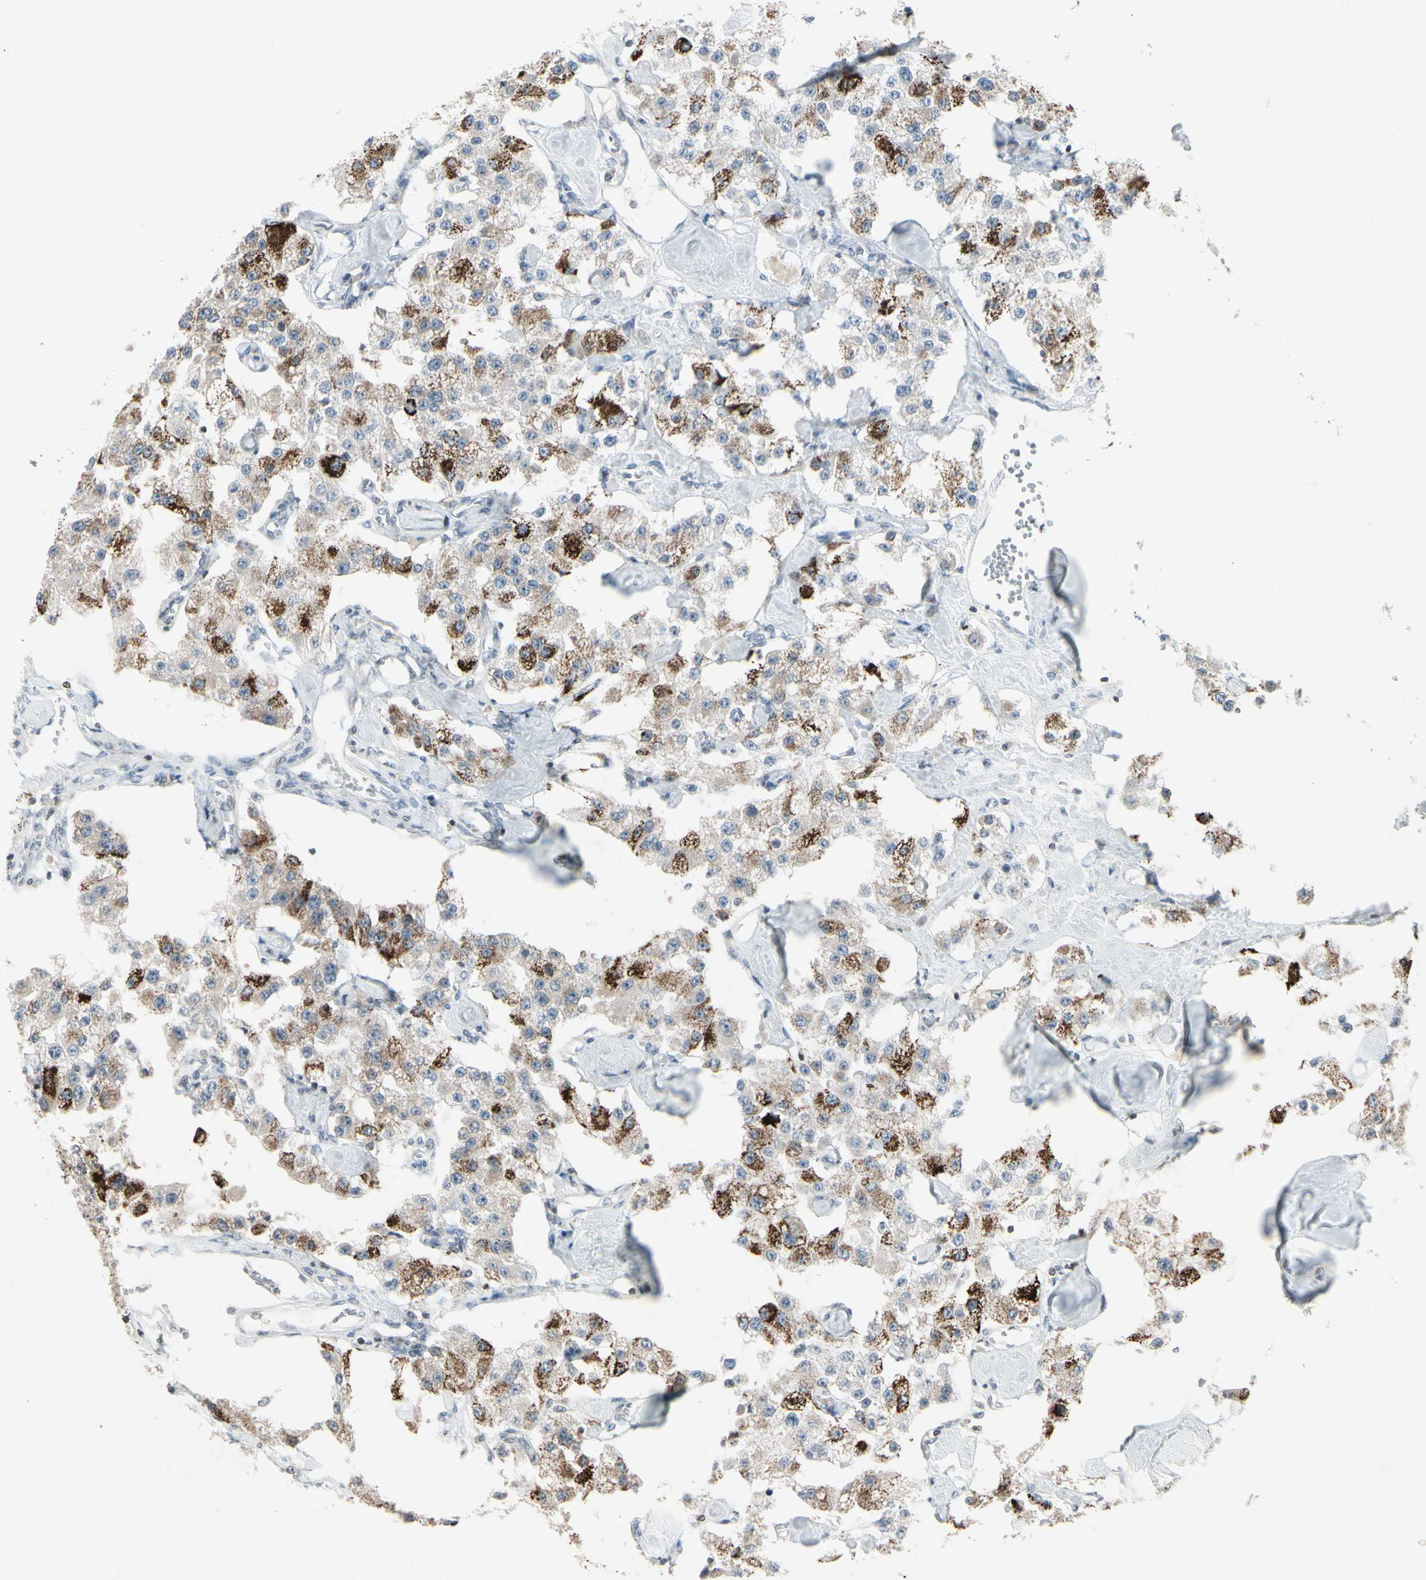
{"staining": {"intensity": "strong", "quantity": "25%-75%", "location": "cytoplasmic/membranous"}, "tissue": "carcinoid", "cell_type": "Tumor cells", "image_type": "cancer", "snomed": [{"axis": "morphology", "description": "Carcinoid, malignant, NOS"}, {"axis": "topography", "description": "Pancreas"}], "caption": "This image shows carcinoid (malignant) stained with immunohistochemistry to label a protein in brown. The cytoplasmic/membranous of tumor cells show strong positivity for the protein. Nuclei are counter-stained blue.", "gene": "ARG2", "patient": {"sex": "male", "age": 41}}